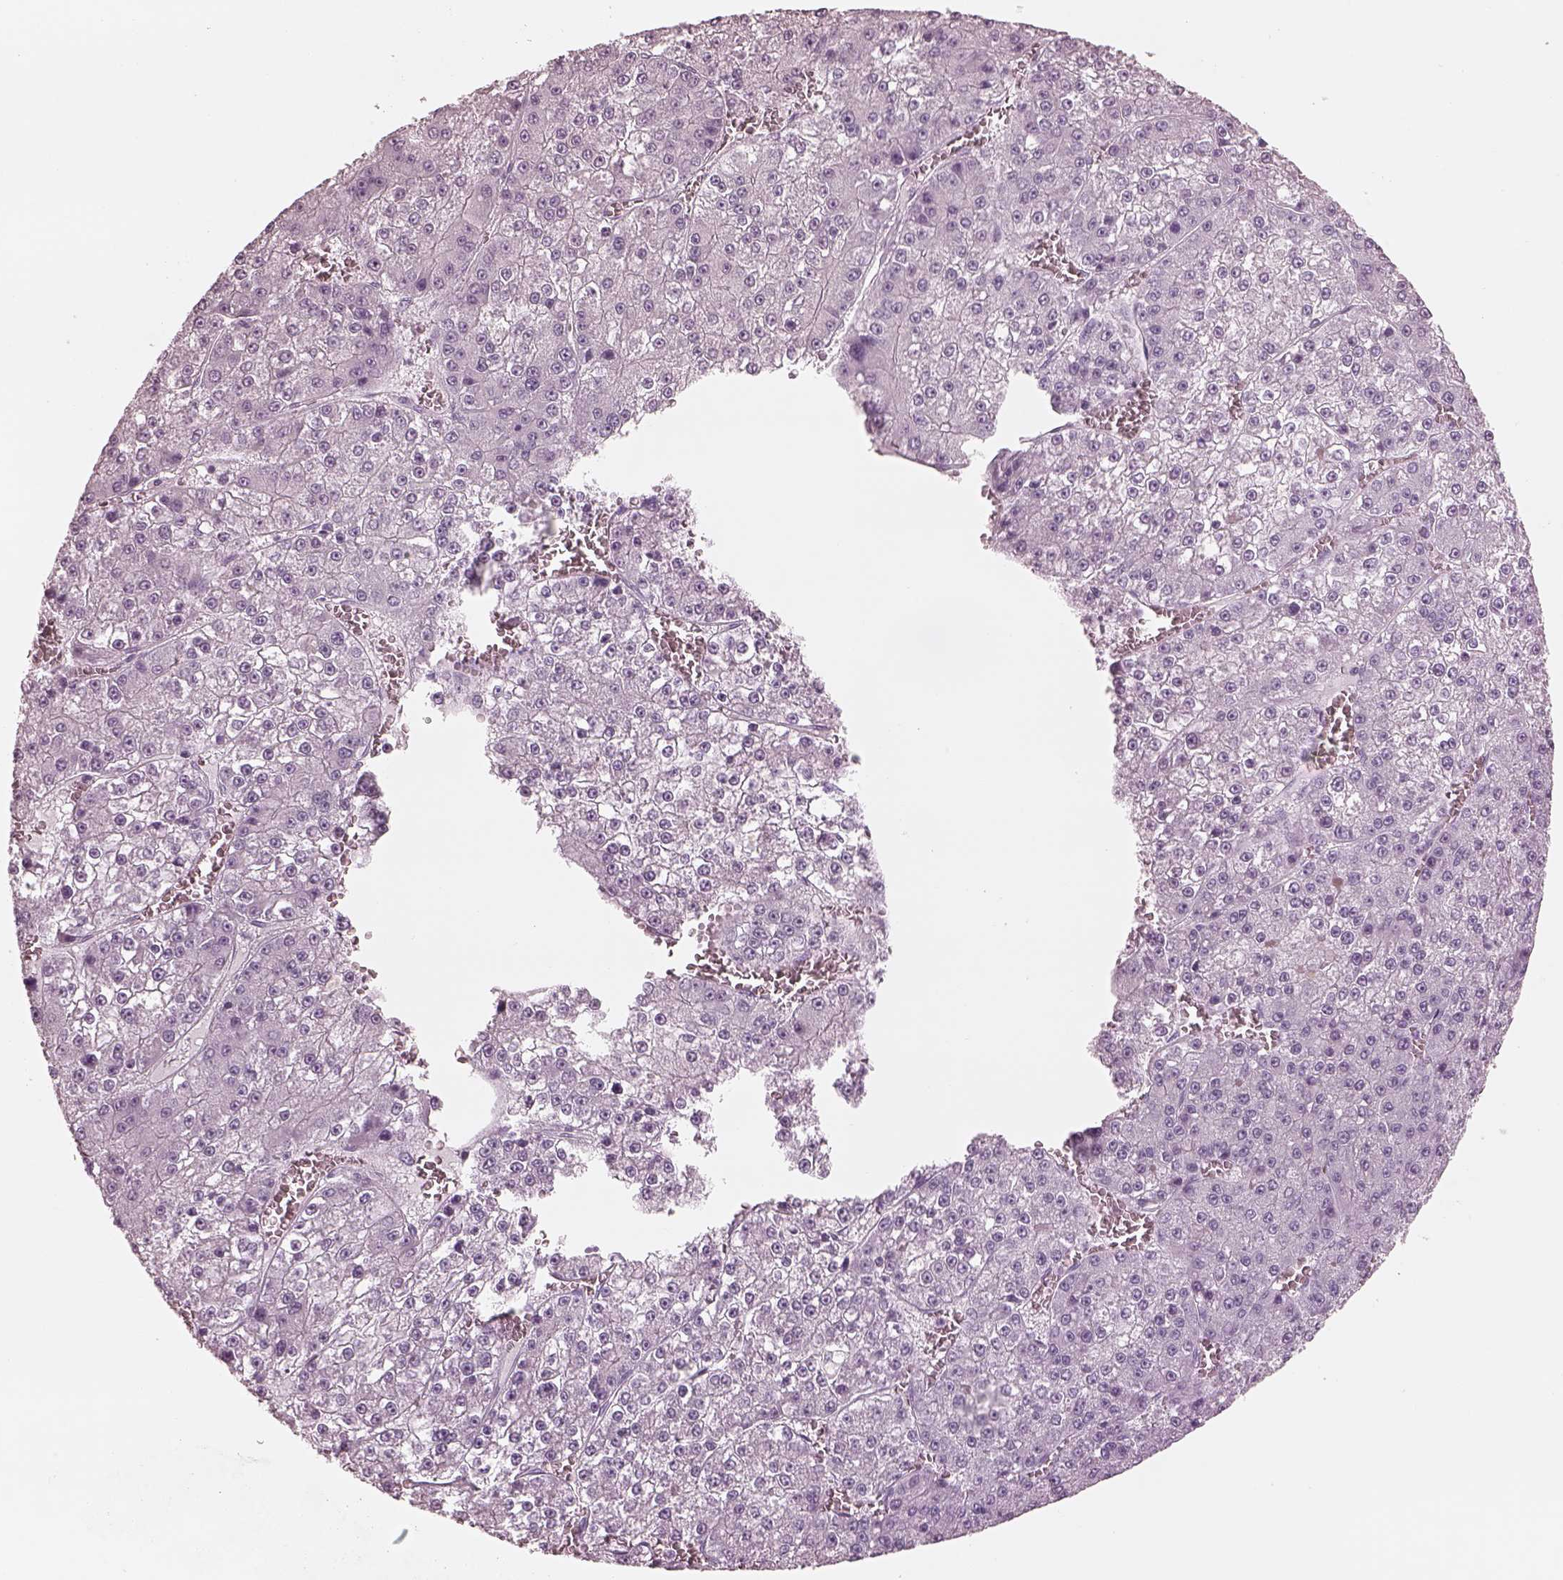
{"staining": {"intensity": "negative", "quantity": "none", "location": "none"}, "tissue": "liver cancer", "cell_type": "Tumor cells", "image_type": "cancer", "snomed": [{"axis": "morphology", "description": "Carcinoma, Hepatocellular, NOS"}, {"axis": "topography", "description": "Liver"}], "caption": "DAB immunohistochemical staining of human liver cancer shows no significant expression in tumor cells.", "gene": "FABP9", "patient": {"sex": "female", "age": 73}}